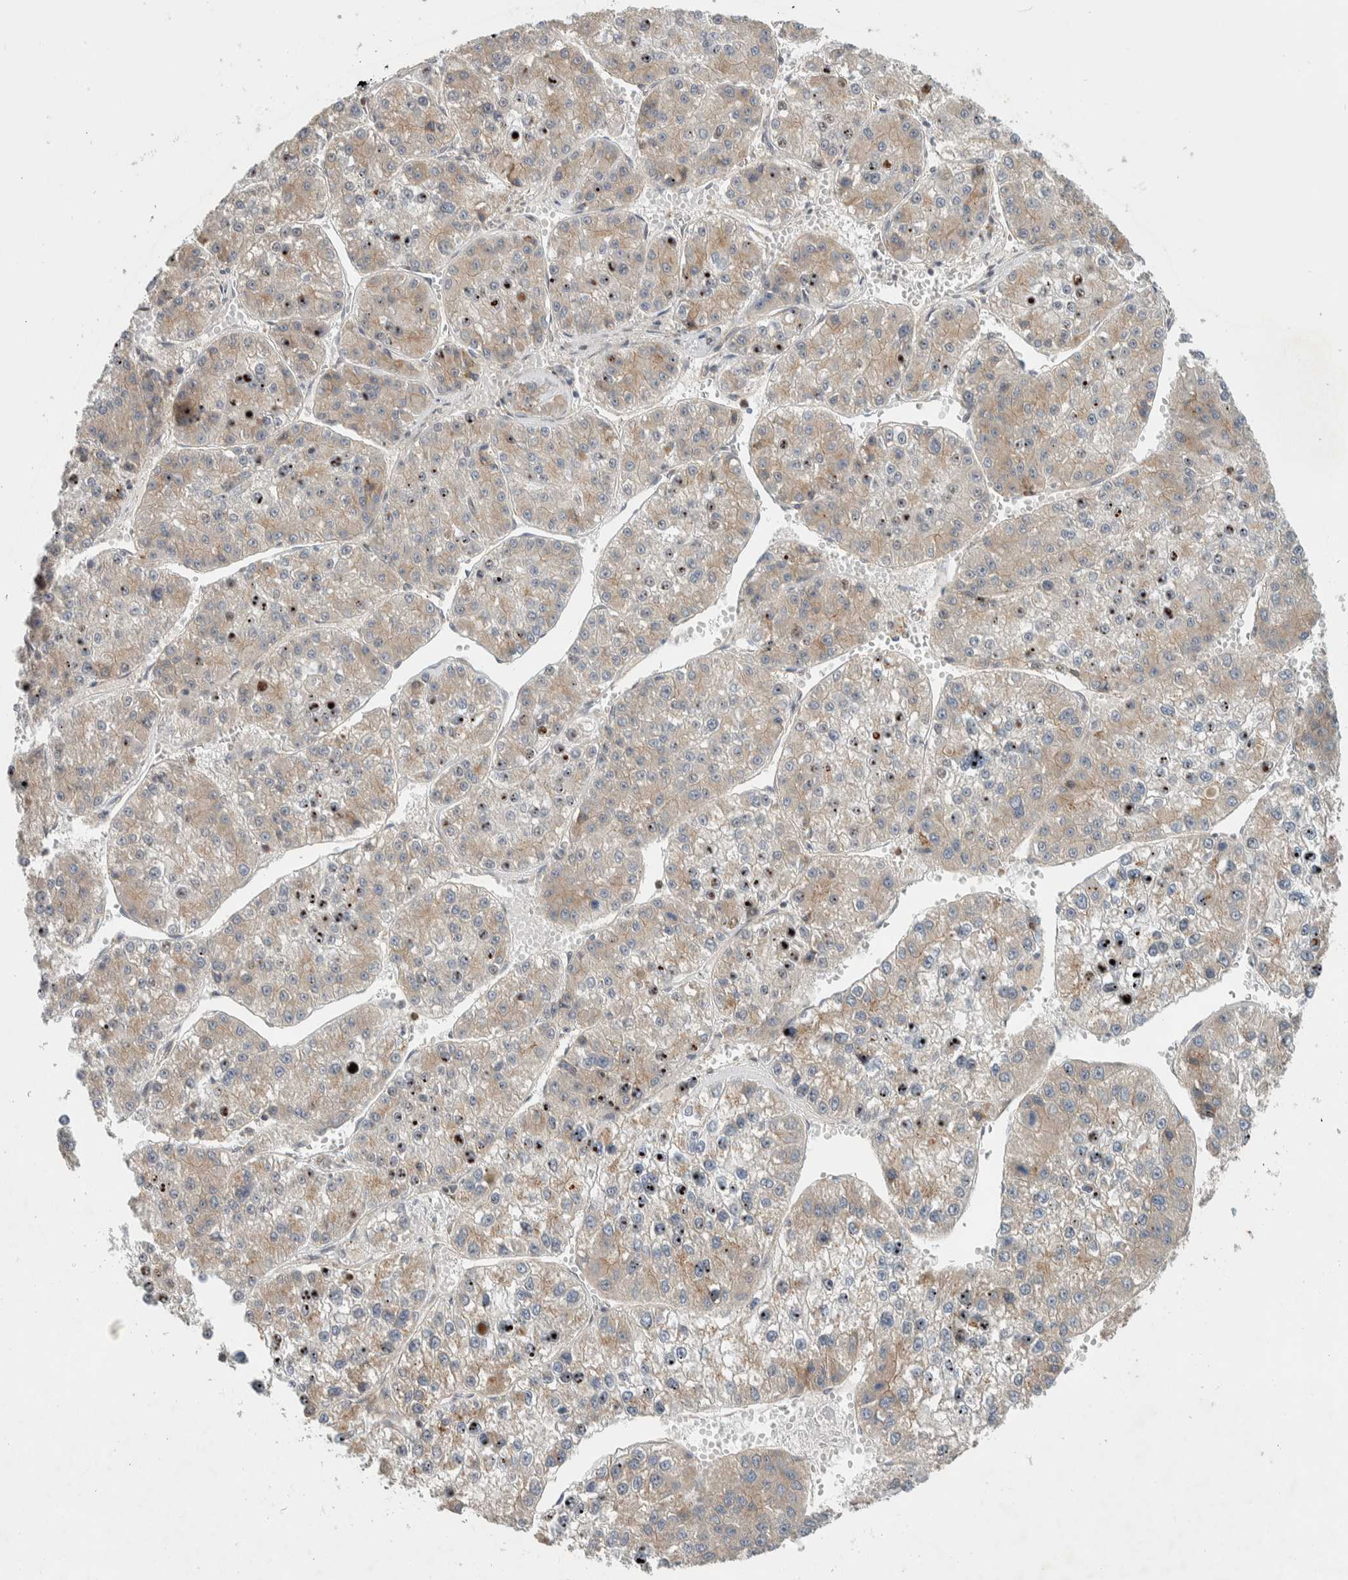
{"staining": {"intensity": "weak", "quantity": "<25%", "location": "cytoplasmic/membranous"}, "tissue": "liver cancer", "cell_type": "Tumor cells", "image_type": "cancer", "snomed": [{"axis": "morphology", "description": "Carcinoma, Hepatocellular, NOS"}, {"axis": "topography", "description": "Liver"}], "caption": "Liver cancer stained for a protein using IHC displays no positivity tumor cells.", "gene": "DEPTOR", "patient": {"sex": "female", "age": 73}}